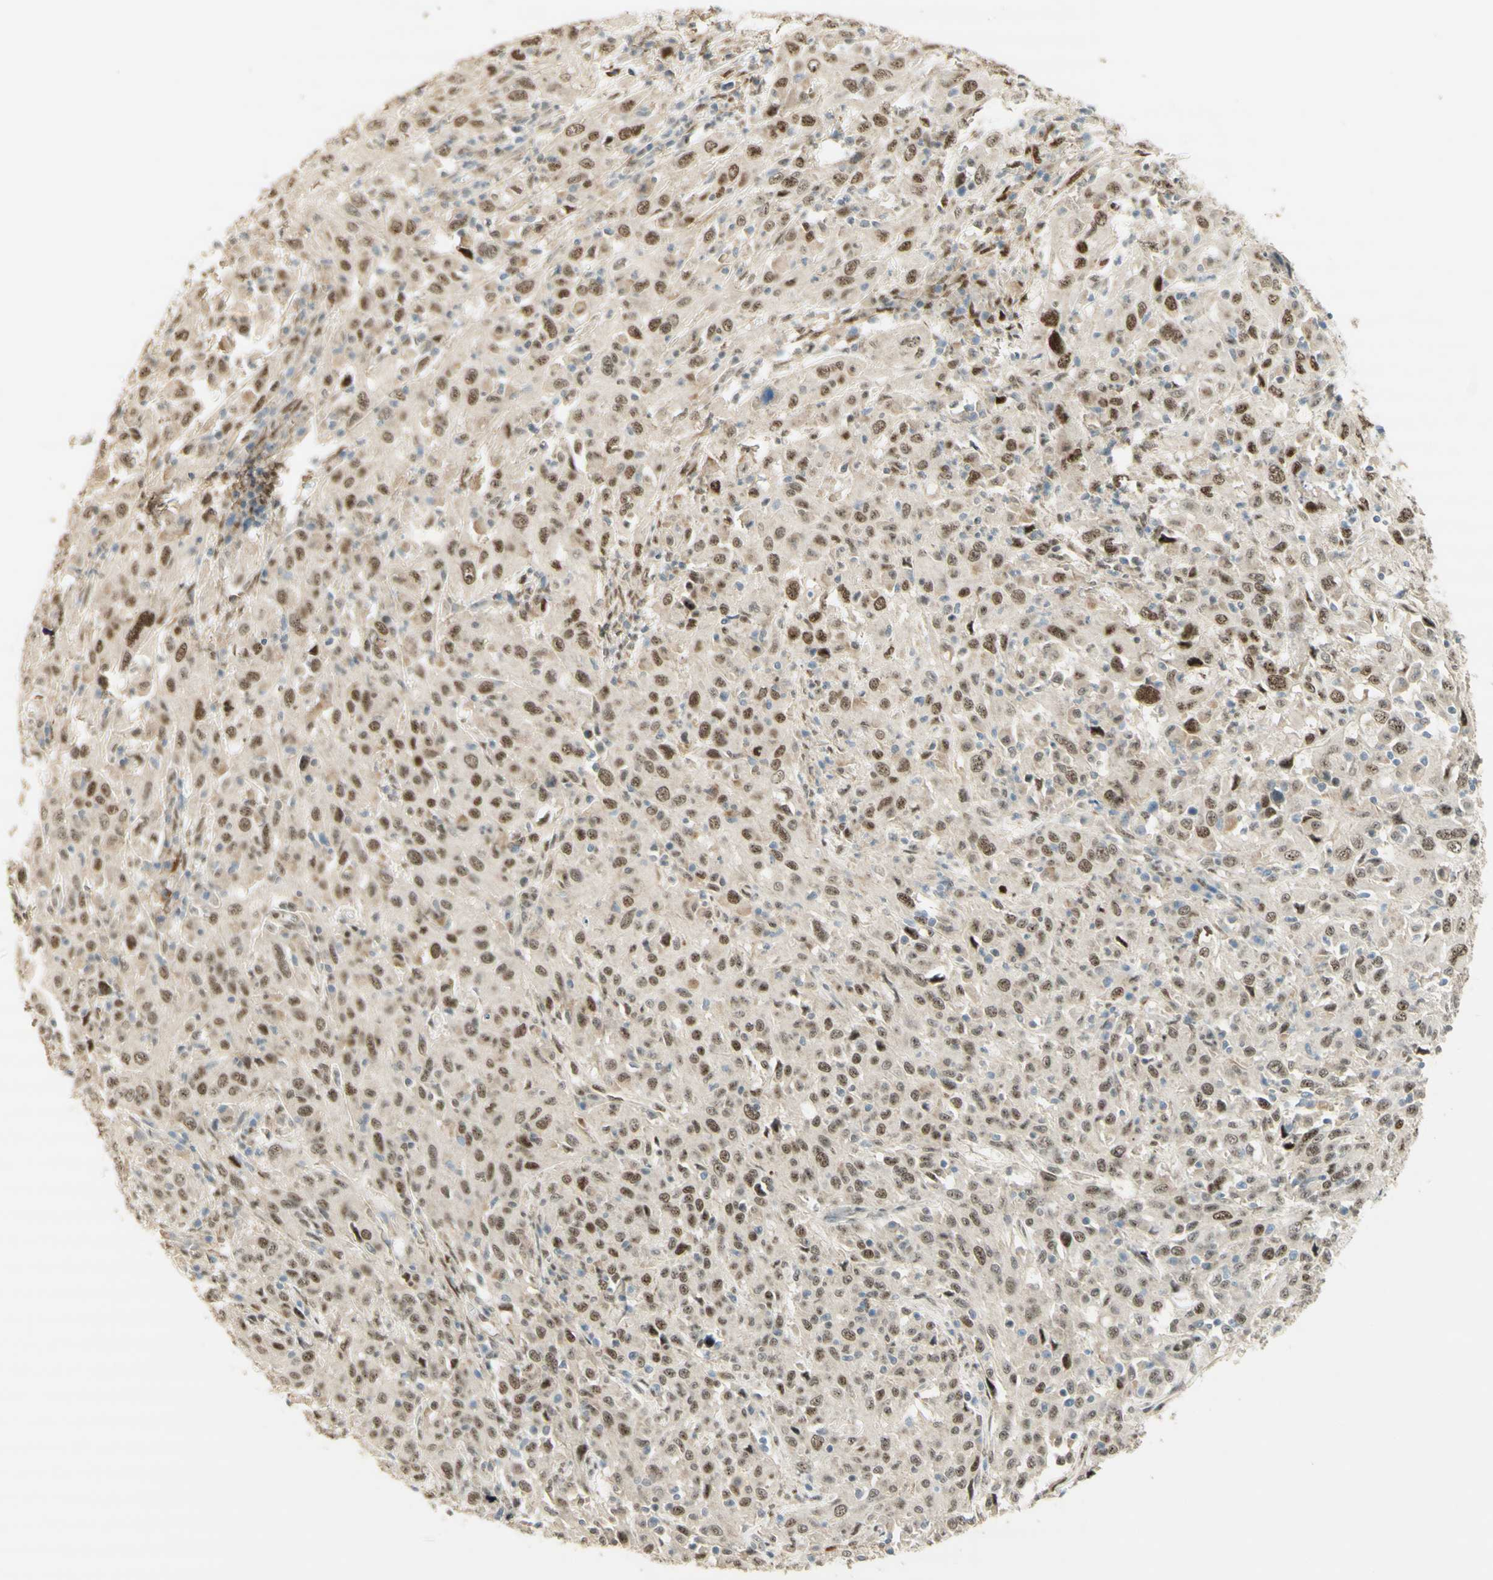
{"staining": {"intensity": "moderate", "quantity": ">75%", "location": "nuclear"}, "tissue": "cervical cancer", "cell_type": "Tumor cells", "image_type": "cancer", "snomed": [{"axis": "morphology", "description": "Squamous cell carcinoma, NOS"}, {"axis": "topography", "description": "Cervix"}], "caption": "Immunohistochemical staining of squamous cell carcinoma (cervical) shows moderate nuclear protein positivity in approximately >75% of tumor cells.", "gene": "FOXP1", "patient": {"sex": "female", "age": 46}}